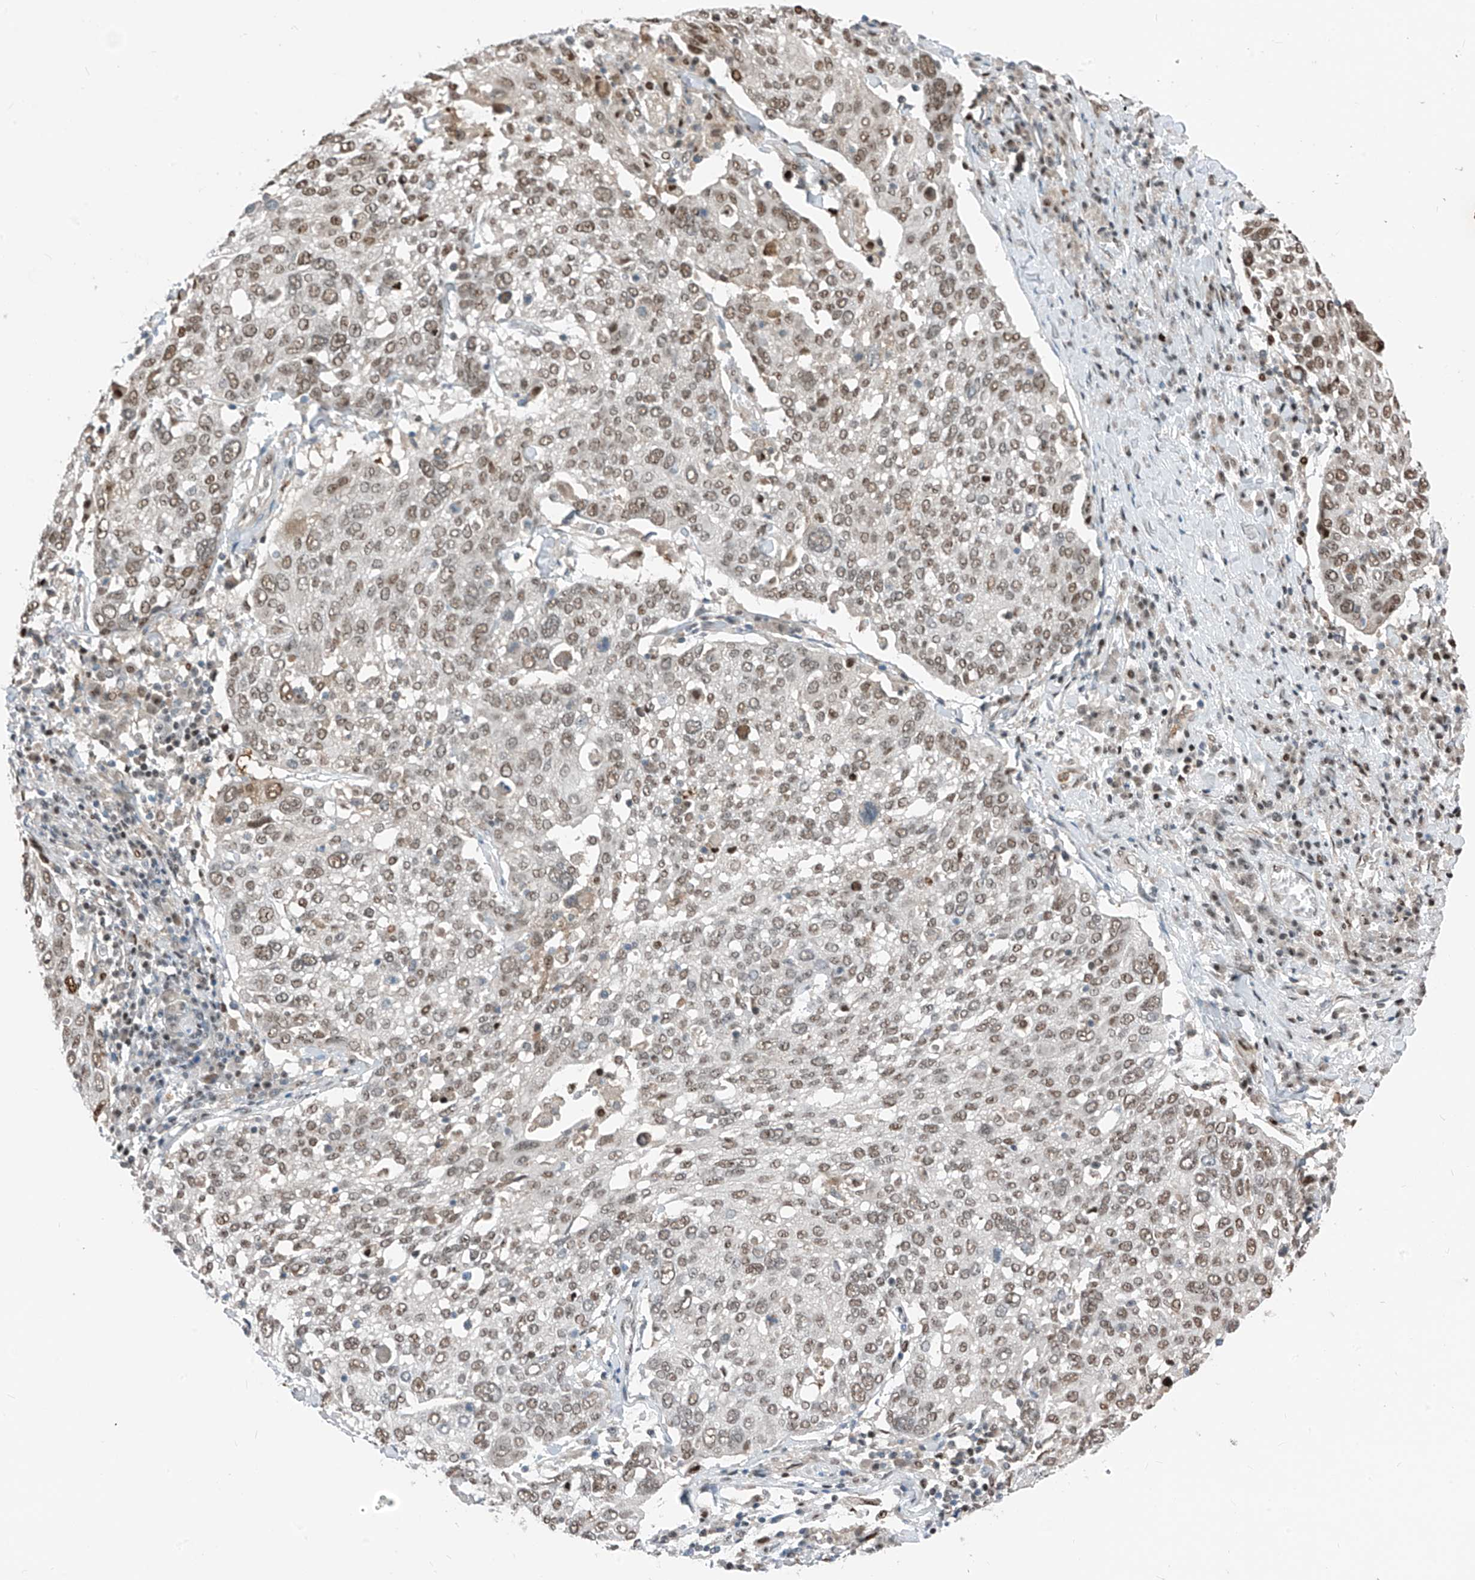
{"staining": {"intensity": "weak", "quantity": ">75%", "location": "nuclear"}, "tissue": "lung cancer", "cell_type": "Tumor cells", "image_type": "cancer", "snomed": [{"axis": "morphology", "description": "Squamous cell carcinoma, NOS"}, {"axis": "topography", "description": "Lung"}], "caption": "Immunohistochemistry histopathology image of neoplastic tissue: human lung cancer stained using immunohistochemistry demonstrates low levels of weak protein expression localized specifically in the nuclear of tumor cells, appearing as a nuclear brown color.", "gene": "RBP7", "patient": {"sex": "male", "age": 65}}